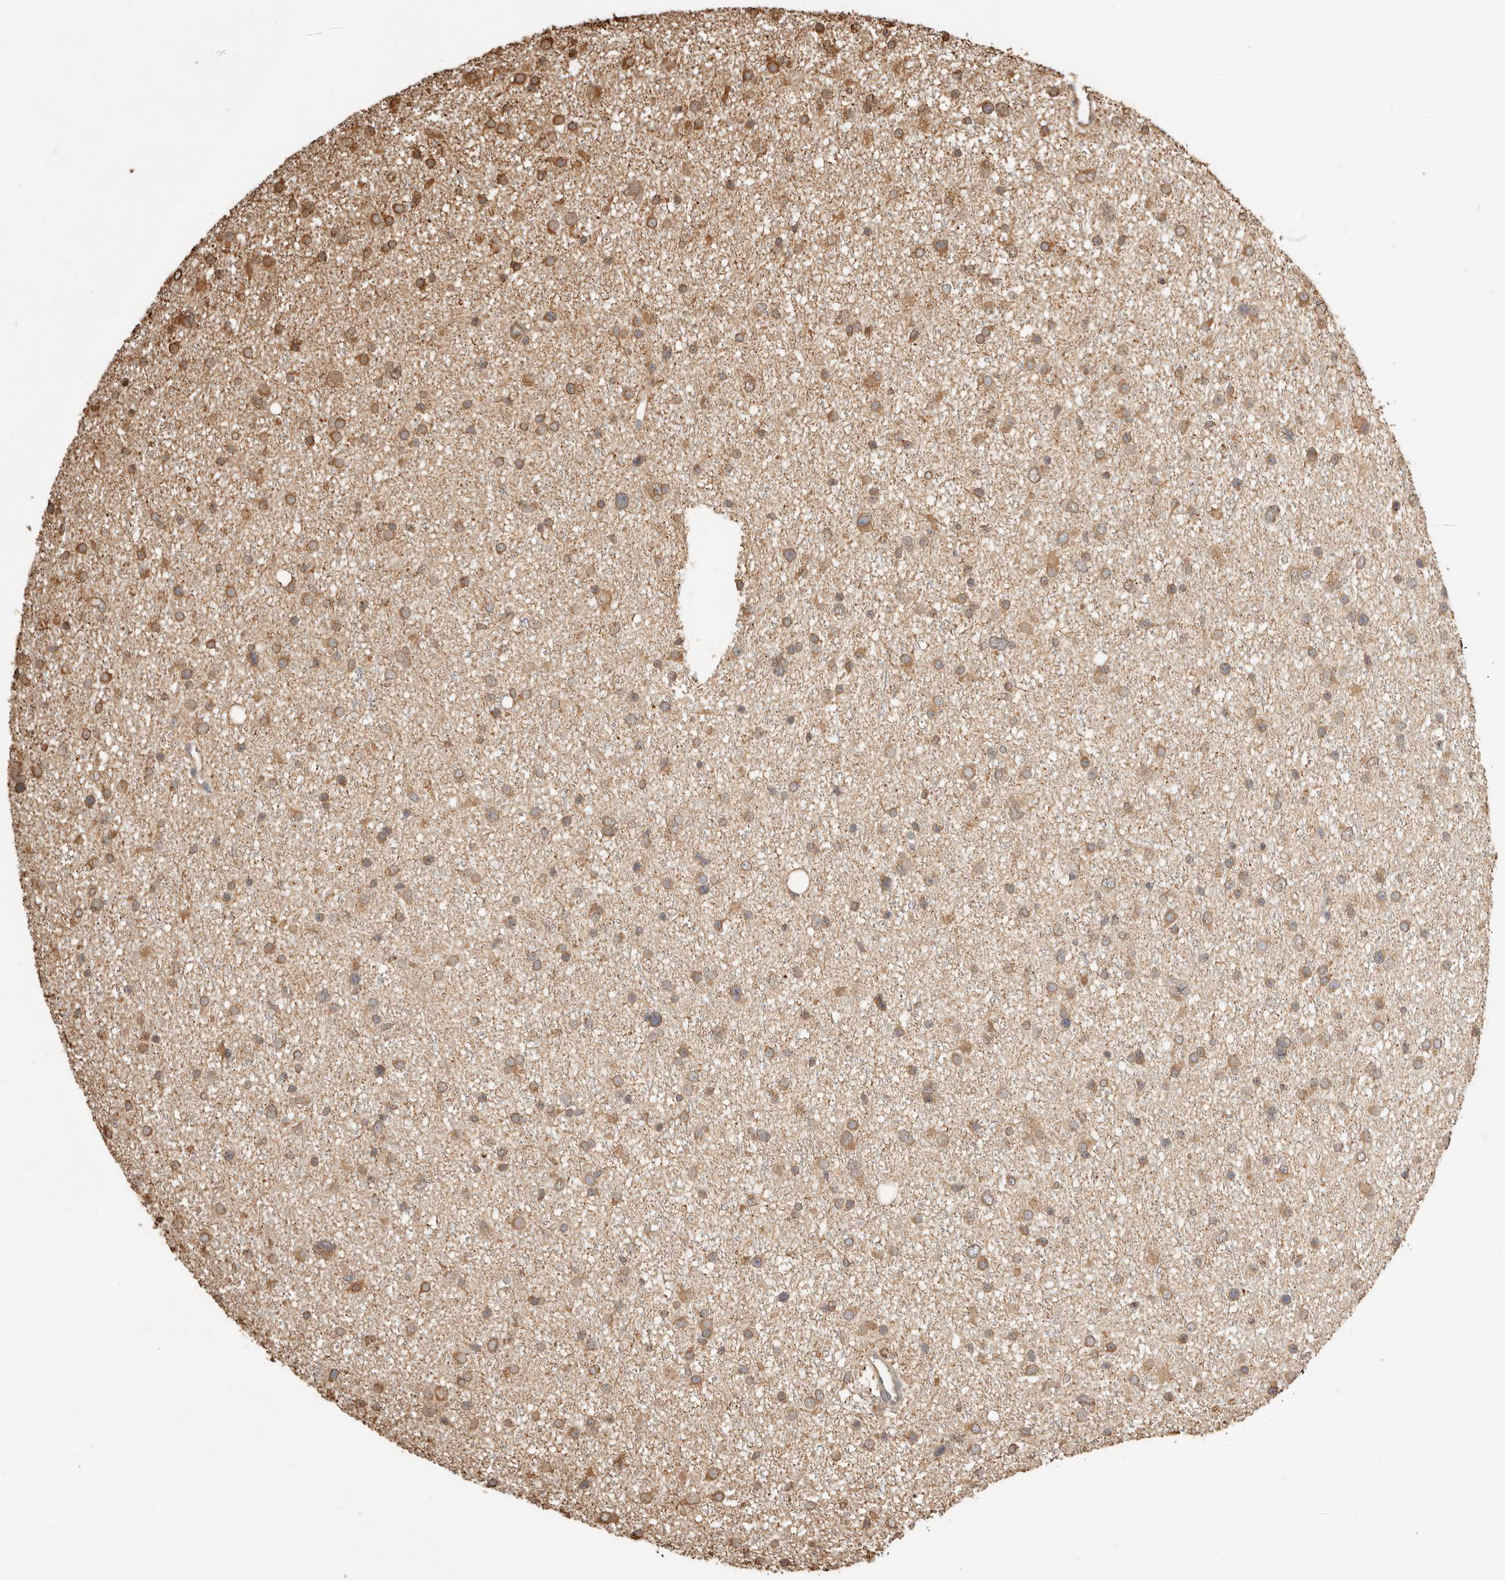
{"staining": {"intensity": "moderate", "quantity": ">75%", "location": "cytoplasmic/membranous"}, "tissue": "glioma", "cell_type": "Tumor cells", "image_type": "cancer", "snomed": [{"axis": "morphology", "description": "Glioma, malignant, Low grade"}, {"axis": "topography", "description": "Cerebral cortex"}], "caption": "DAB (3,3'-diaminobenzidine) immunohistochemical staining of malignant glioma (low-grade) demonstrates moderate cytoplasmic/membranous protein staining in approximately >75% of tumor cells.", "gene": "ARHGEF10L", "patient": {"sex": "female", "age": 39}}